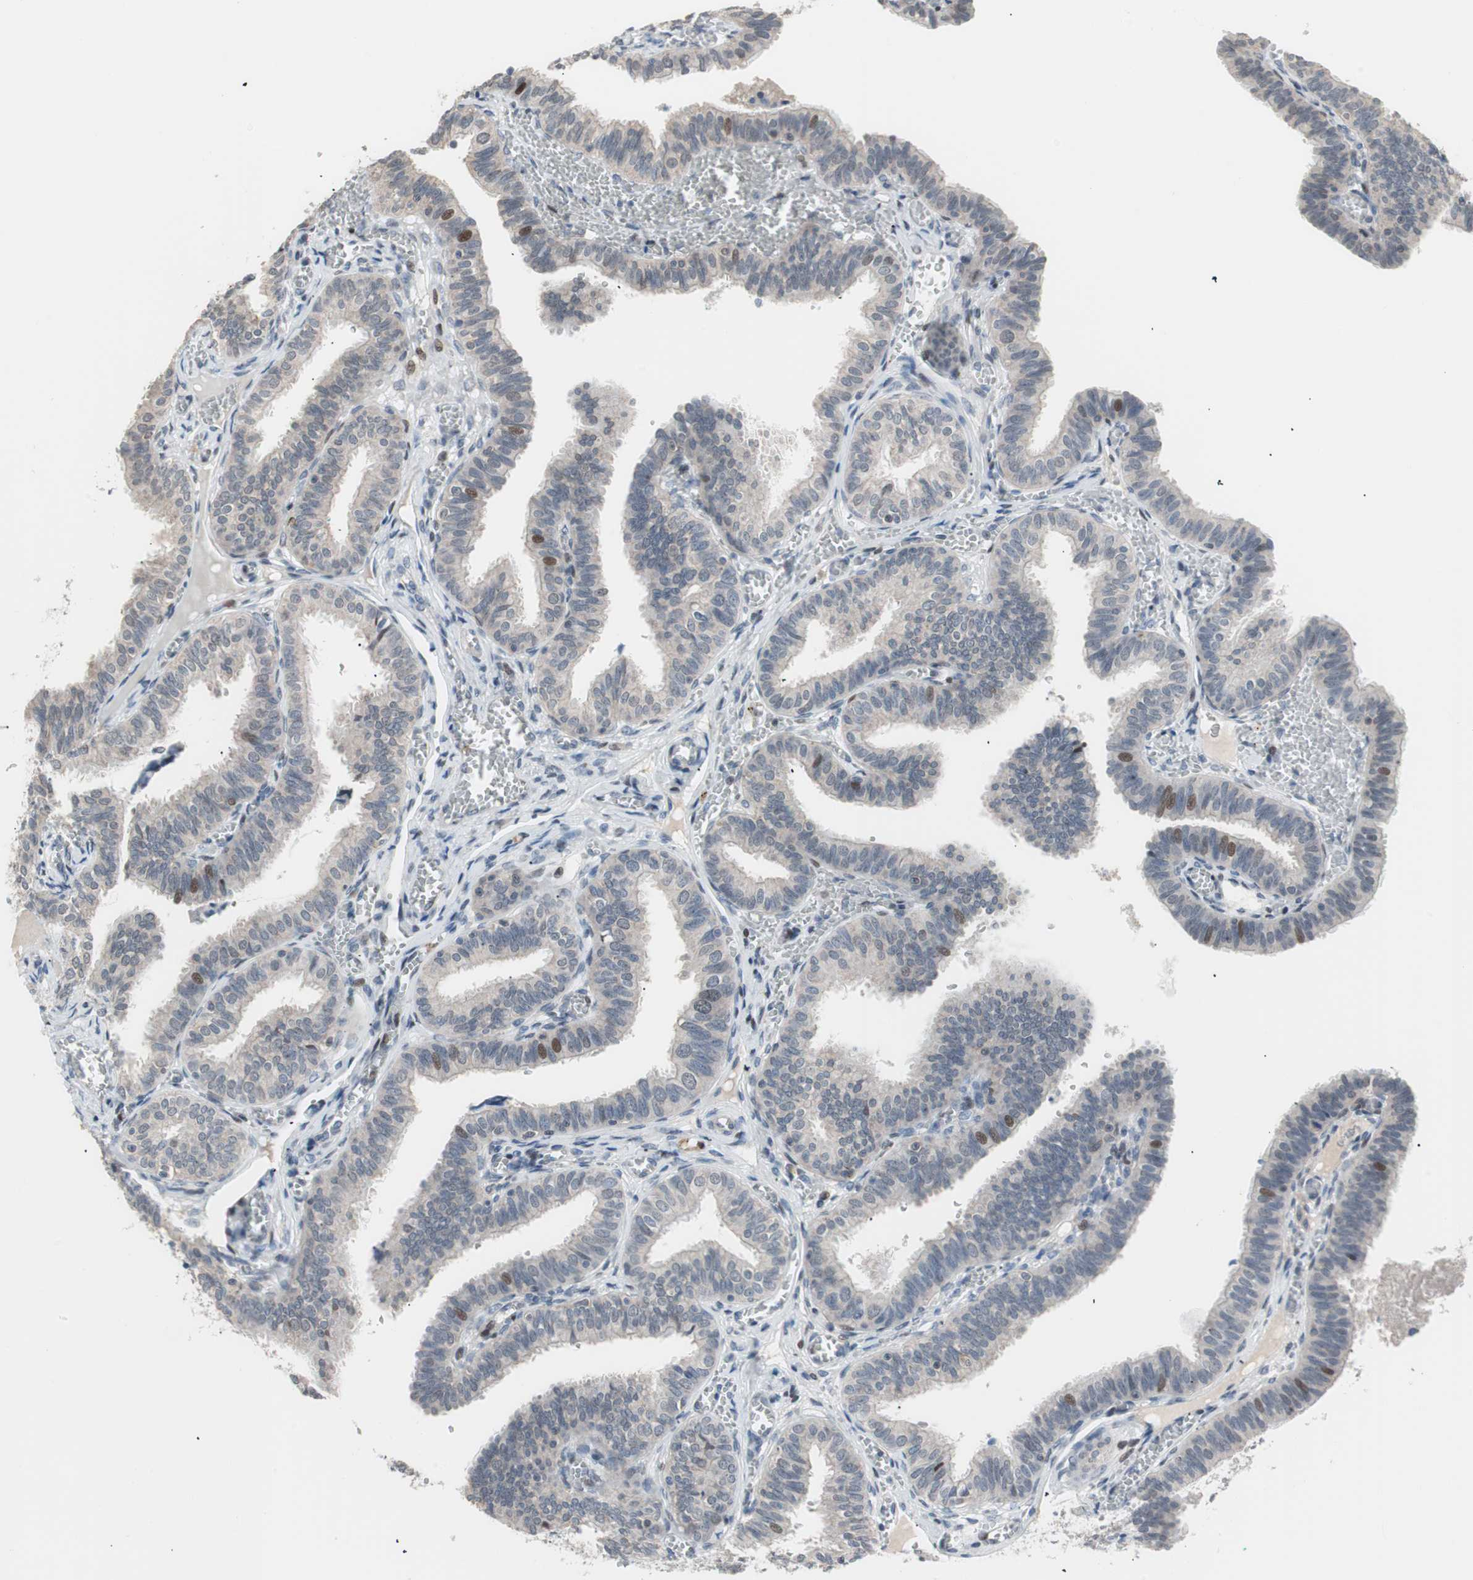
{"staining": {"intensity": "moderate", "quantity": "<25%", "location": "nuclear"}, "tissue": "fallopian tube", "cell_type": "Glandular cells", "image_type": "normal", "snomed": [{"axis": "morphology", "description": "Normal tissue, NOS"}, {"axis": "topography", "description": "Fallopian tube"}], "caption": "Protein expression analysis of normal fallopian tube displays moderate nuclear expression in approximately <25% of glandular cells. The protein of interest is shown in brown color, while the nuclei are stained blue.", "gene": "POLH", "patient": {"sex": "female", "age": 46}}